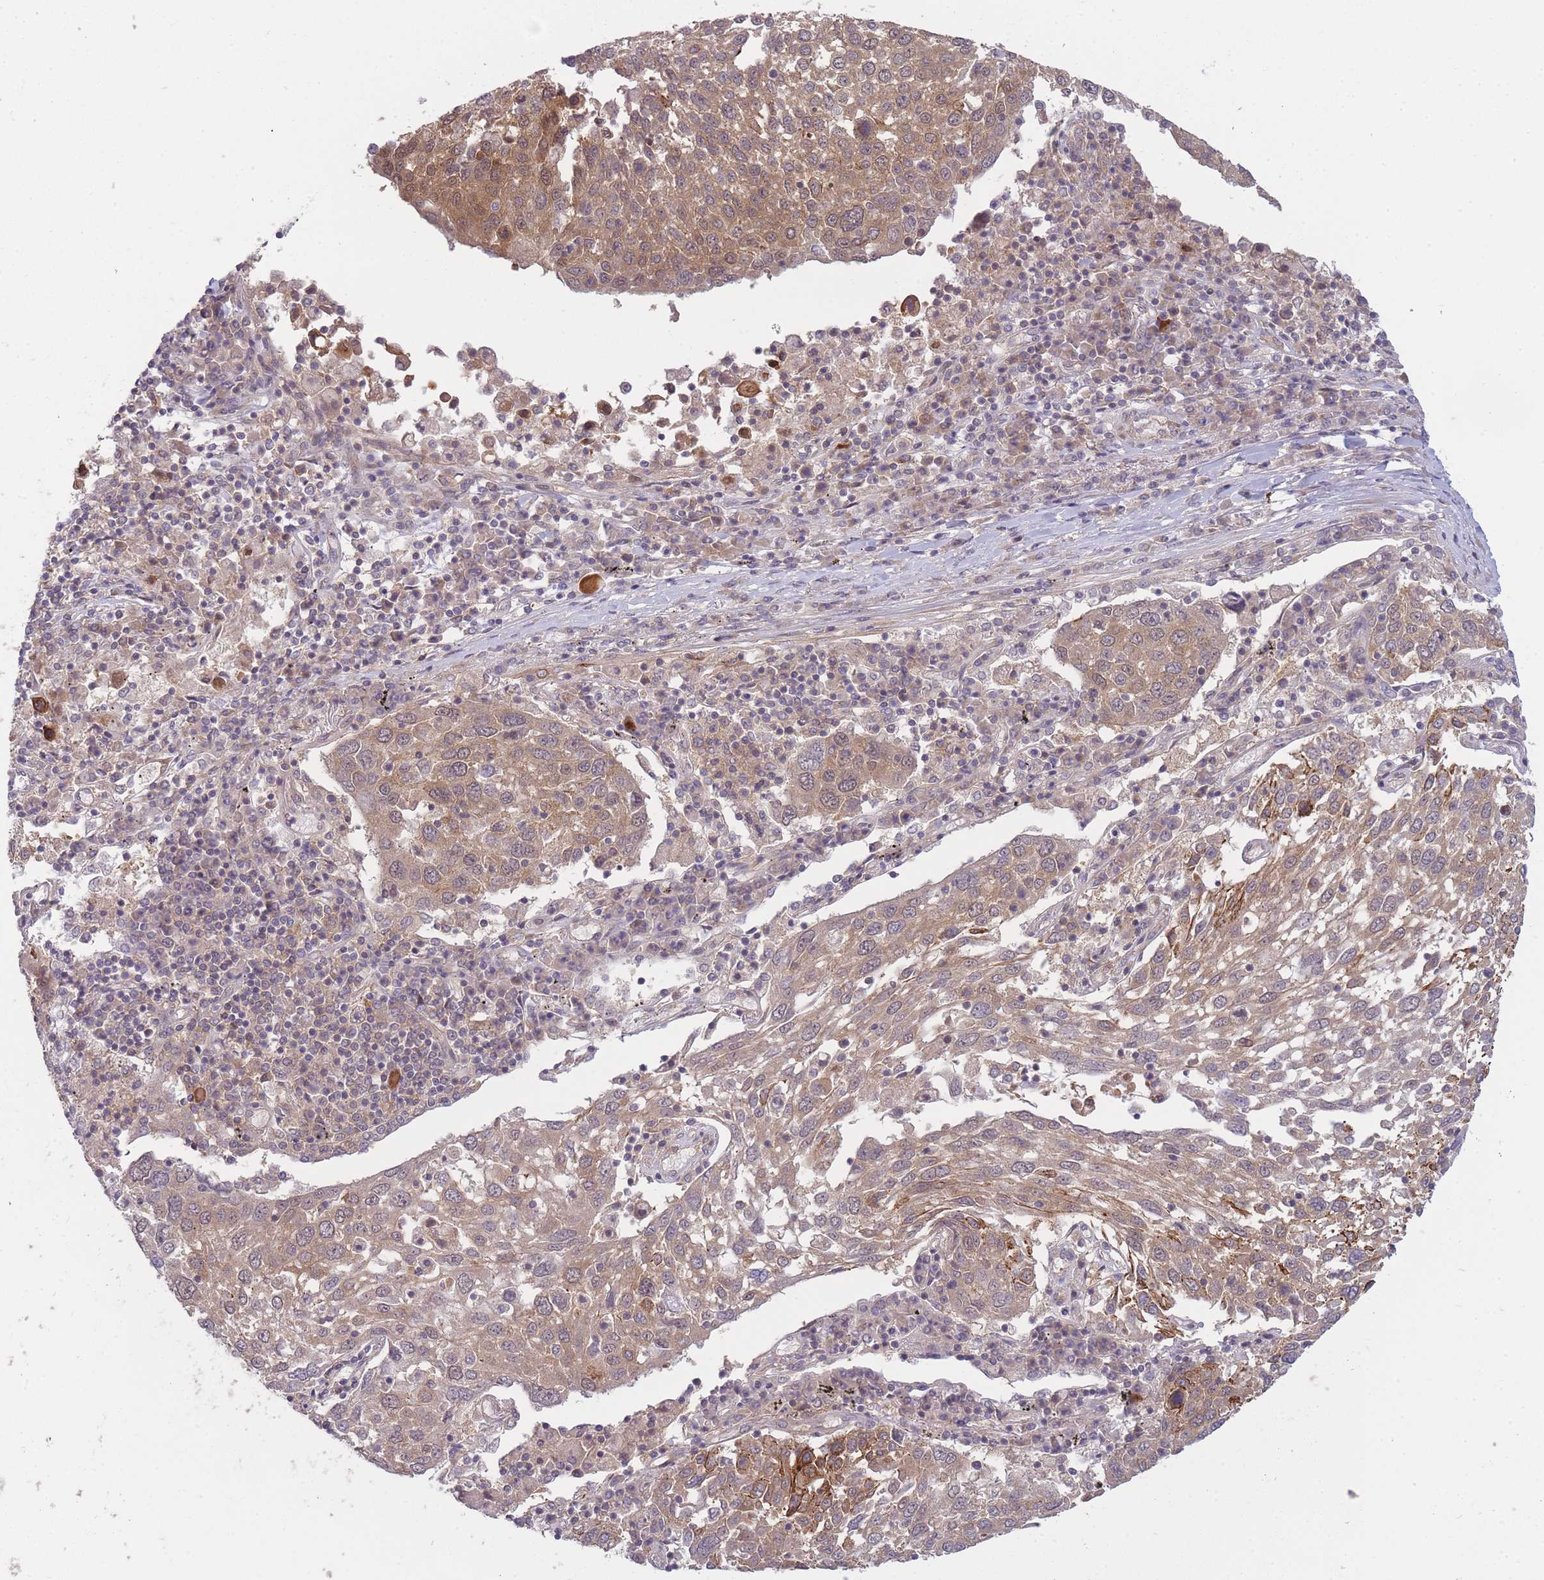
{"staining": {"intensity": "weak", "quantity": ">75%", "location": "cytoplasmic/membranous"}, "tissue": "lung cancer", "cell_type": "Tumor cells", "image_type": "cancer", "snomed": [{"axis": "morphology", "description": "Squamous cell carcinoma, NOS"}, {"axis": "topography", "description": "Lung"}], "caption": "Human squamous cell carcinoma (lung) stained with a protein marker demonstrates weak staining in tumor cells.", "gene": "PFDN6", "patient": {"sex": "male", "age": 65}}